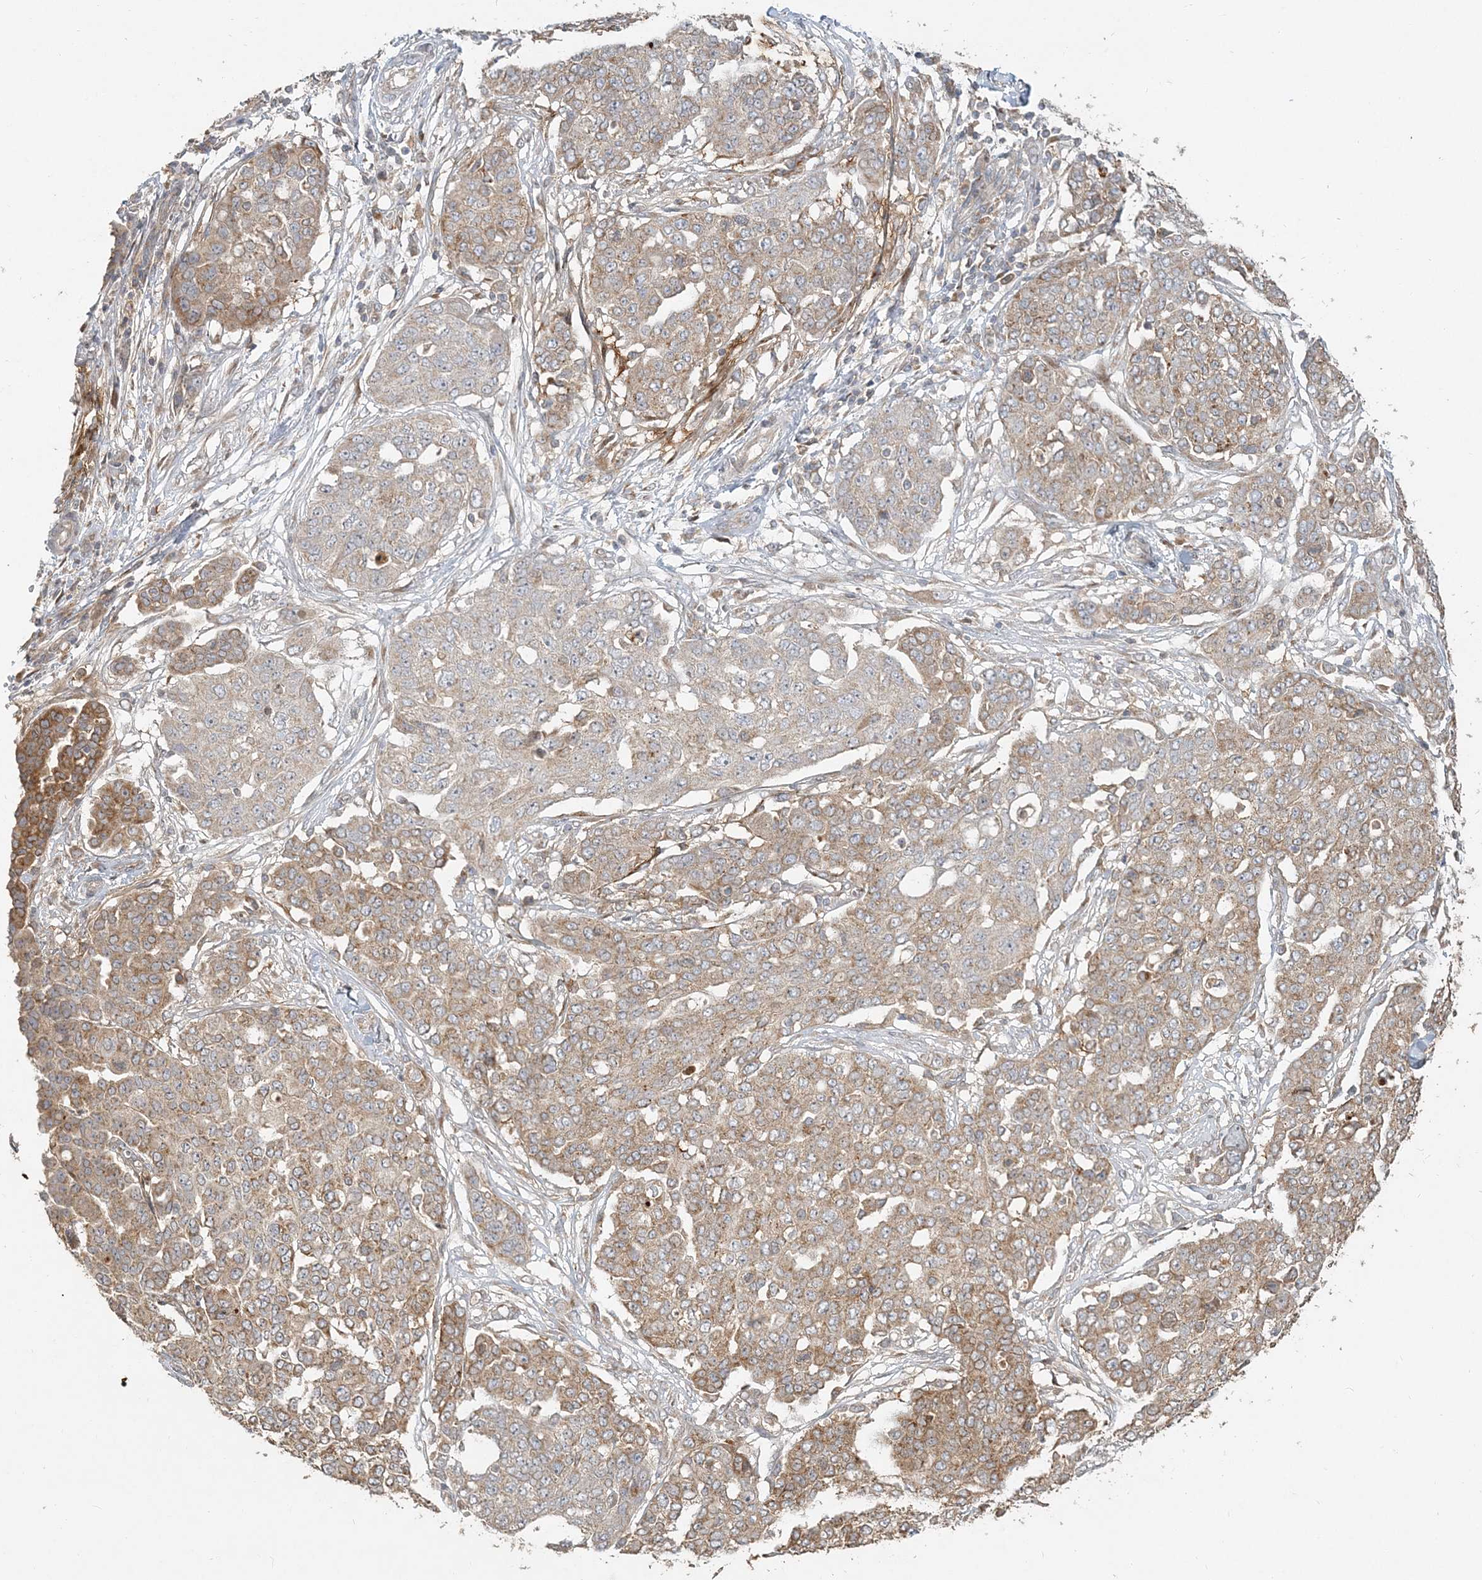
{"staining": {"intensity": "moderate", "quantity": ">75%", "location": "cytoplasmic/membranous"}, "tissue": "ovarian cancer", "cell_type": "Tumor cells", "image_type": "cancer", "snomed": [{"axis": "morphology", "description": "Cystadenocarcinoma, serous, NOS"}, {"axis": "topography", "description": "Soft tissue"}, {"axis": "topography", "description": "Ovary"}], "caption": "Moderate cytoplasmic/membranous positivity for a protein is seen in approximately >75% of tumor cells of serous cystadenocarcinoma (ovarian) using IHC.", "gene": "RAB14", "patient": {"sex": "female", "age": 57}}